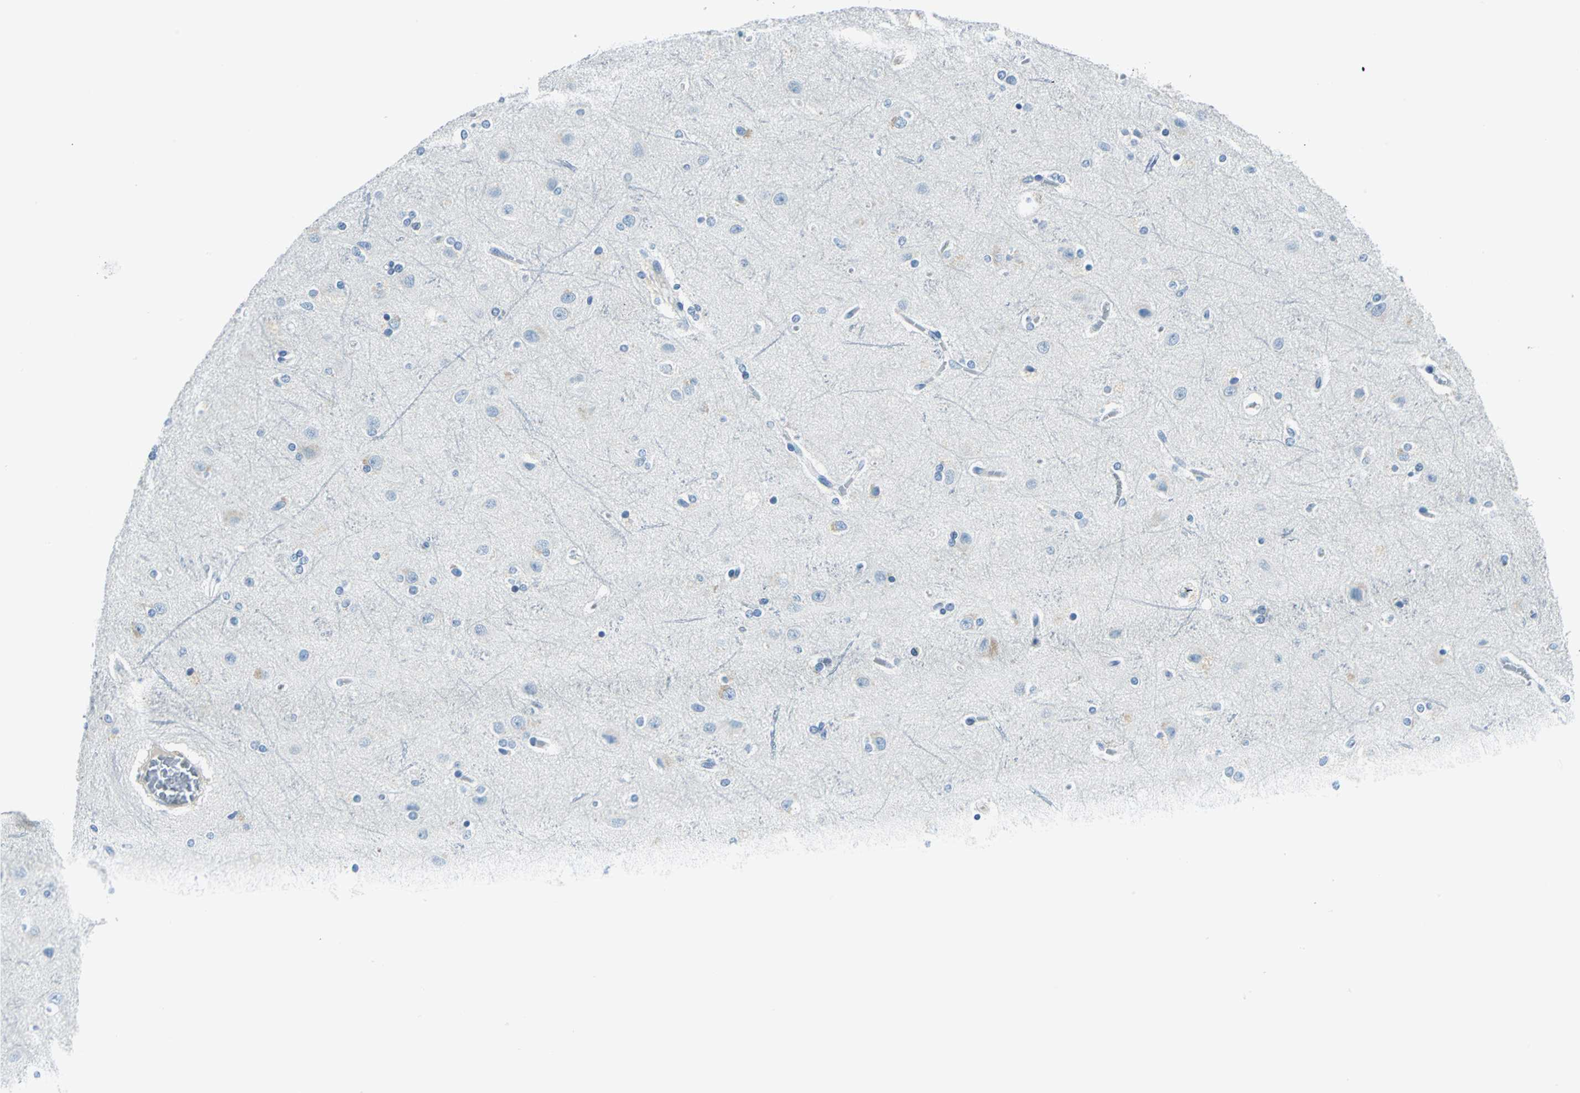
{"staining": {"intensity": "negative", "quantity": "none", "location": "none"}, "tissue": "cerebral cortex", "cell_type": "Endothelial cells", "image_type": "normal", "snomed": [{"axis": "morphology", "description": "Normal tissue, NOS"}, {"axis": "topography", "description": "Cerebral cortex"}], "caption": "The photomicrograph shows no staining of endothelial cells in normal cerebral cortex.", "gene": "AKR1A1", "patient": {"sex": "female", "age": 54}}